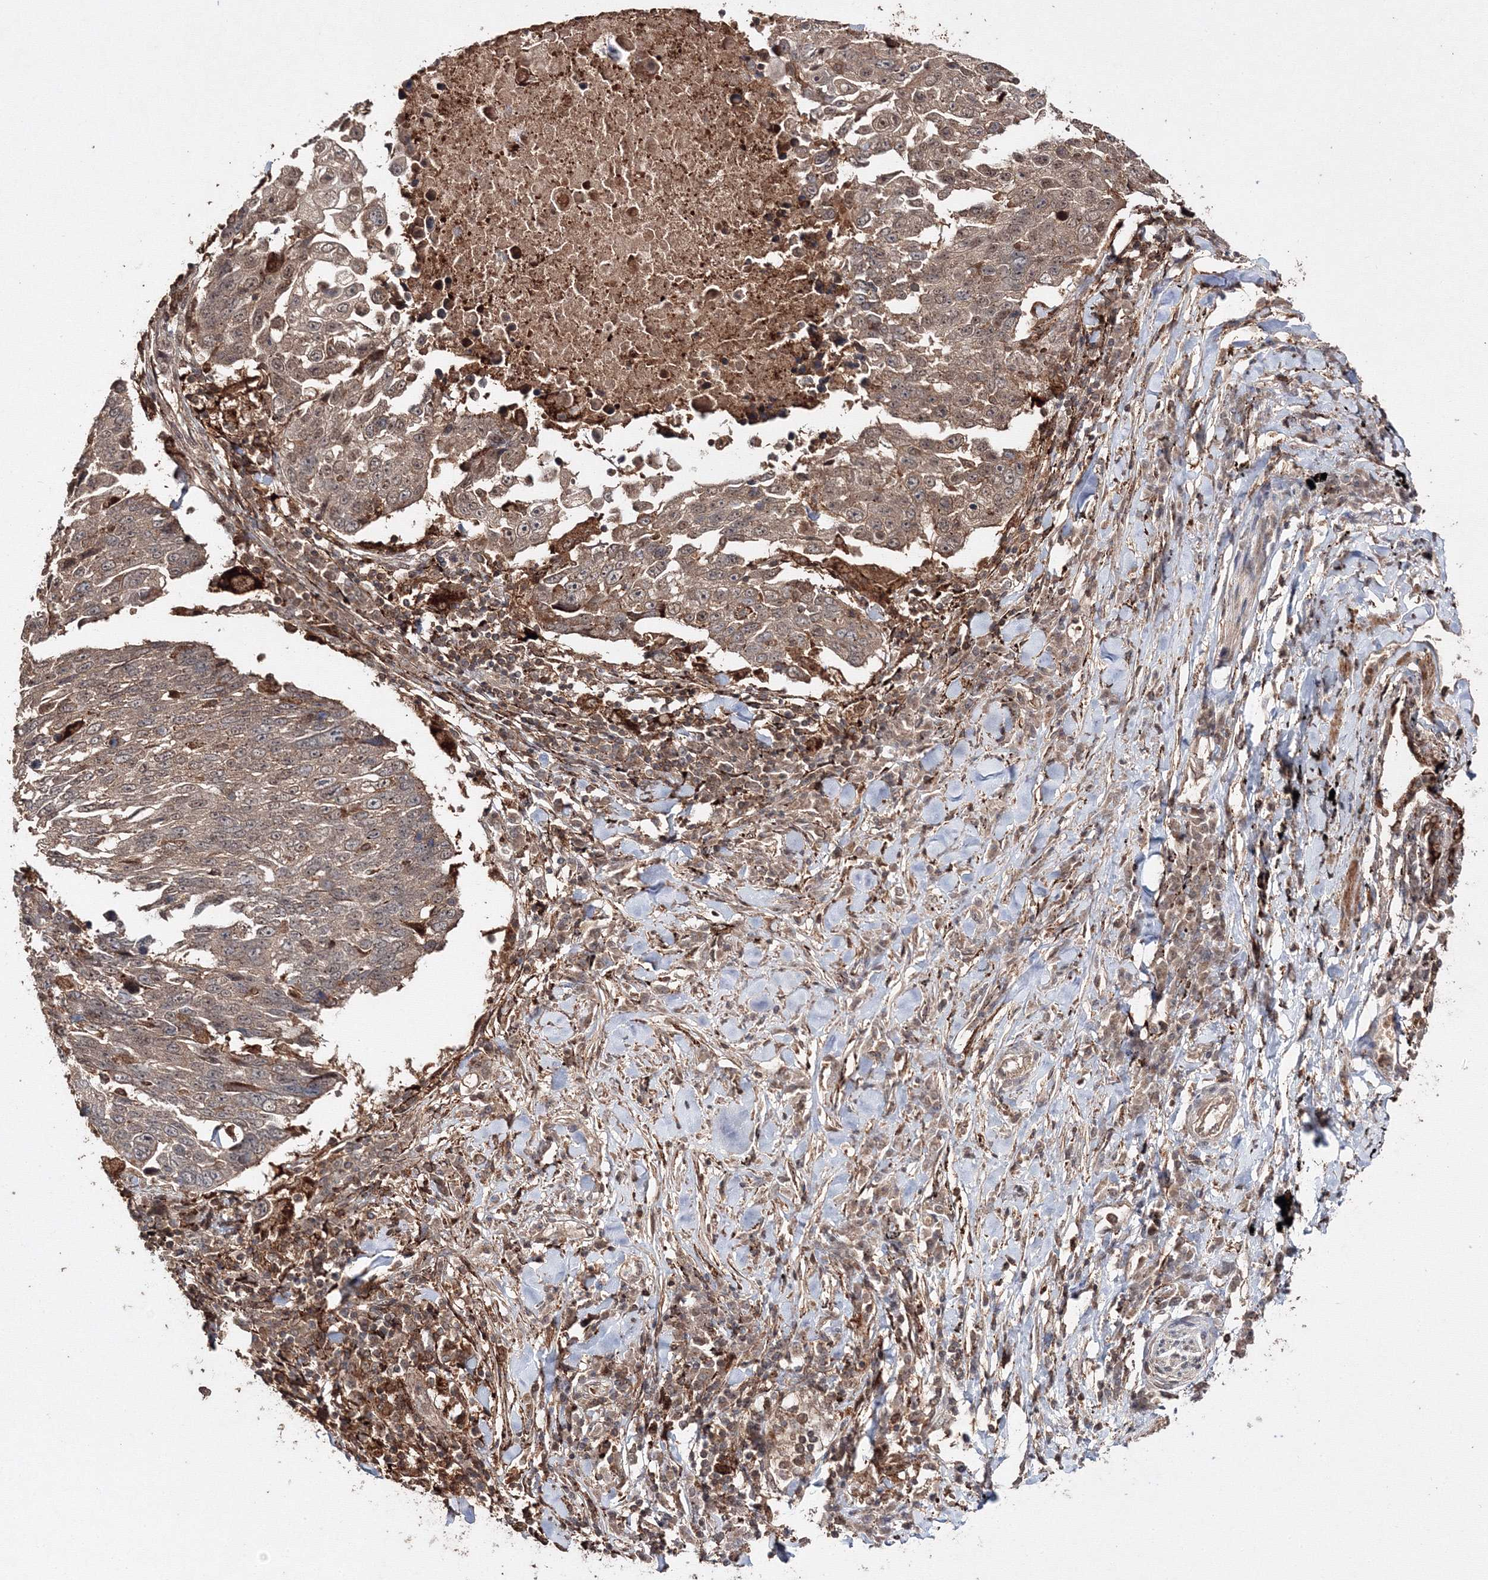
{"staining": {"intensity": "weak", "quantity": ">75%", "location": "cytoplasmic/membranous"}, "tissue": "lung cancer", "cell_type": "Tumor cells", "image_type": "cancer", "snomed": [{"axis": "morphology", "description": "Squamous cell carcinoma, NOS"}, {"axis": "topography", "description": "Lung"}], "caption": "Lung cancer (squamous cell carcinoma) stained for a protein (brown) demonstrates weak cytoplasmic/membranous positive staining in about >75% of tumor cells.", "gene": "DDO", "patient": {"sex": "male", "age": 66}}